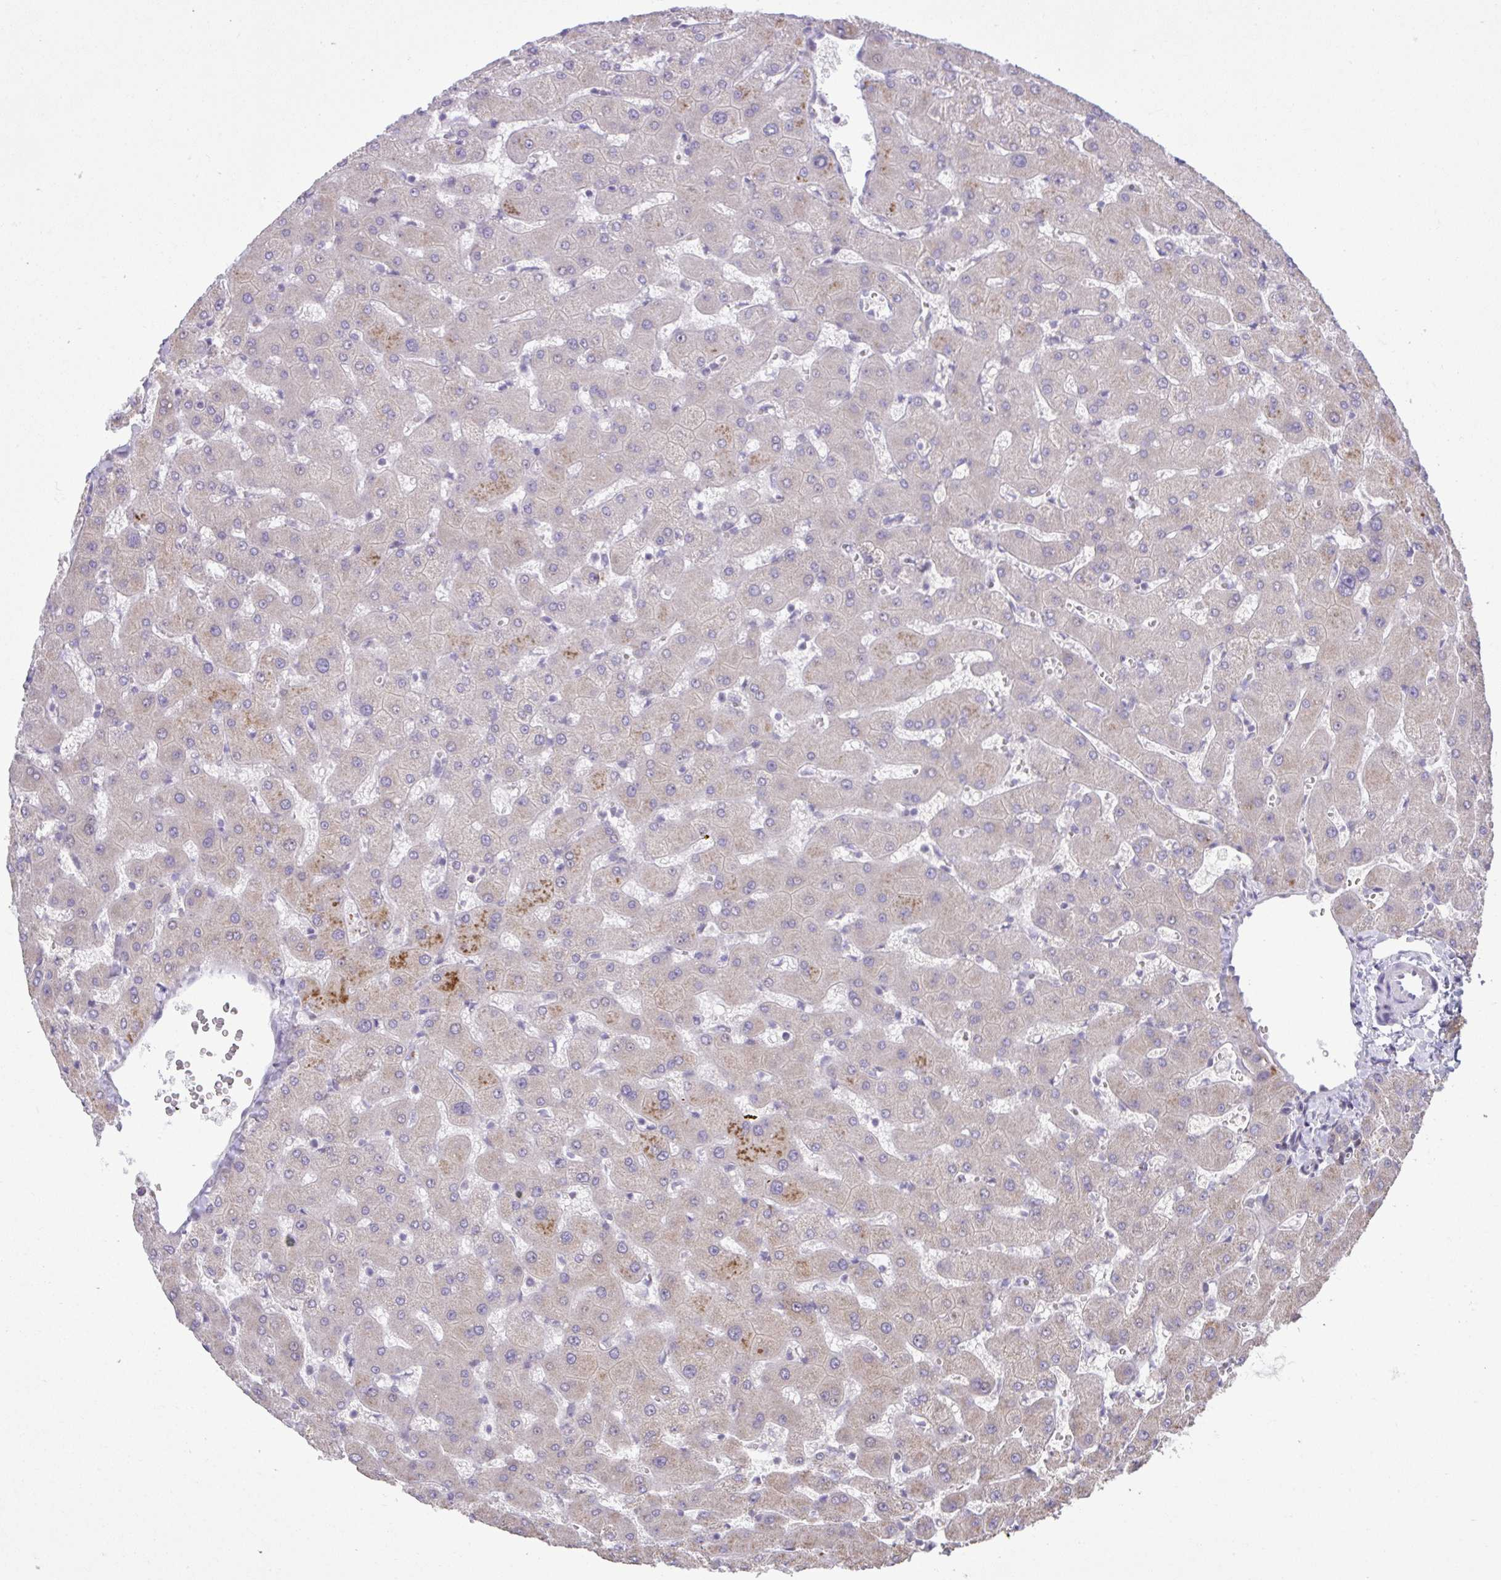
{"staining": {"intensity": "negative", "quantity": "none", "location": "none"}, "tissue": "liver", "cell_type": "Cholangiocytes", "image_type": "normal", "snomed": [{"axis": "morphology", "description": "Normal tissue, NOS"}, {"axis": "topography", "description": "Liver"}], "caption": "Human liver stained for a protein using immunohistochemistry demonstrates no expression in cholangiocytes.", "gene": "CYP20A1", "patient": {"sex": "female", "age": 63}}